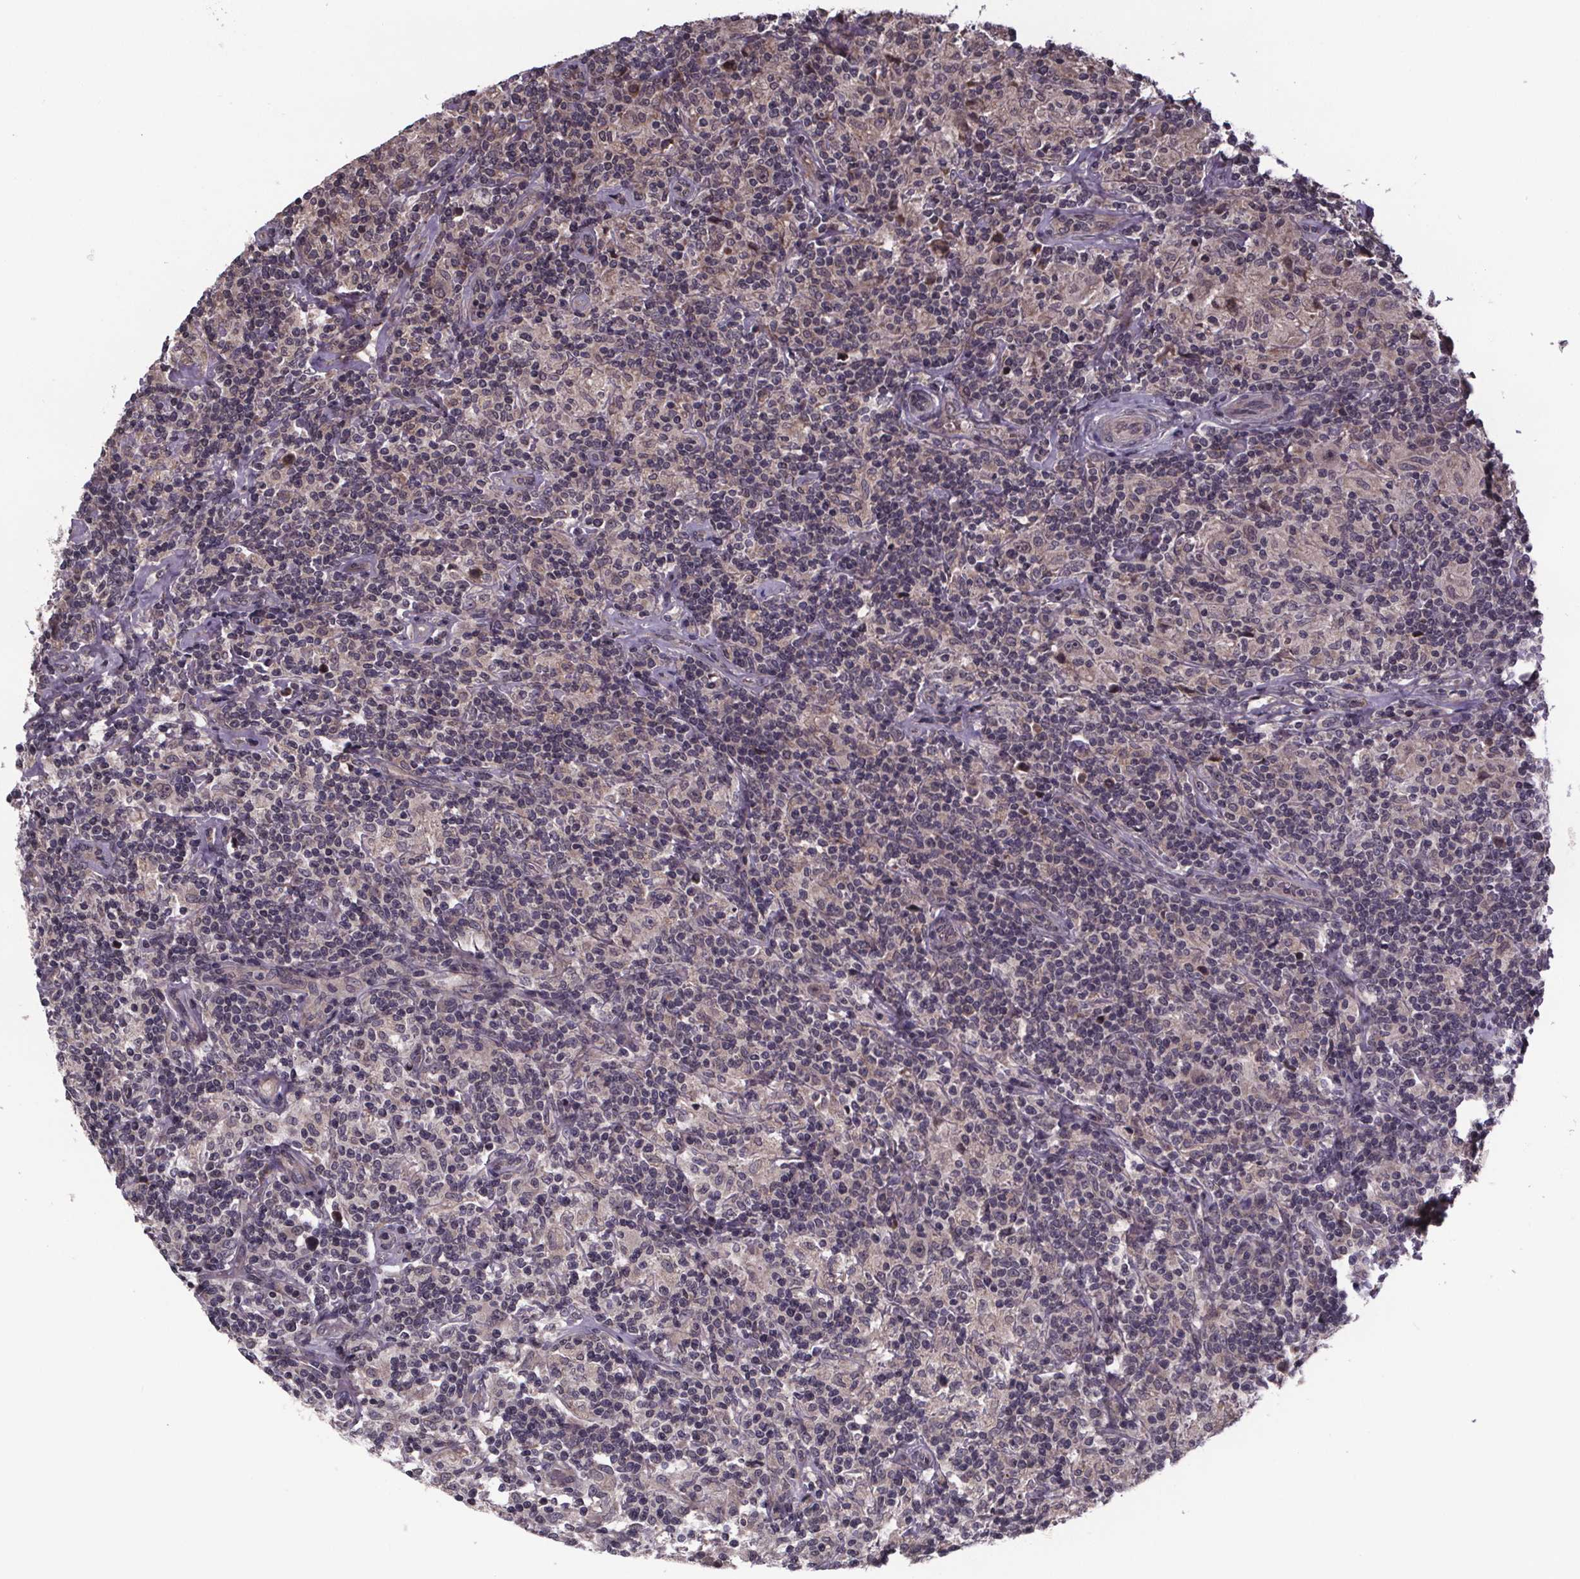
{"staining": {"intensity": "weak", "quantity": "25%-75%", "location": "cytoplasmic/membranous"}, "tissue": "lymphoma", "cell_type": "Tumor cells", "image_type": "cancer", "snomed": [{"axis": "morphology", "description": "Hodgkin's disease, NOS"}, {"axis": "topography", "description": "Lymph node"}], "caption": "Protein expression analysis of human Hodgkin's disease reveals weak cytoplasmic/membranous positivity in about 25%-75% of tumor cells.", "gene": "SAT1", "patient": {"sex": "male", "age": 70}}